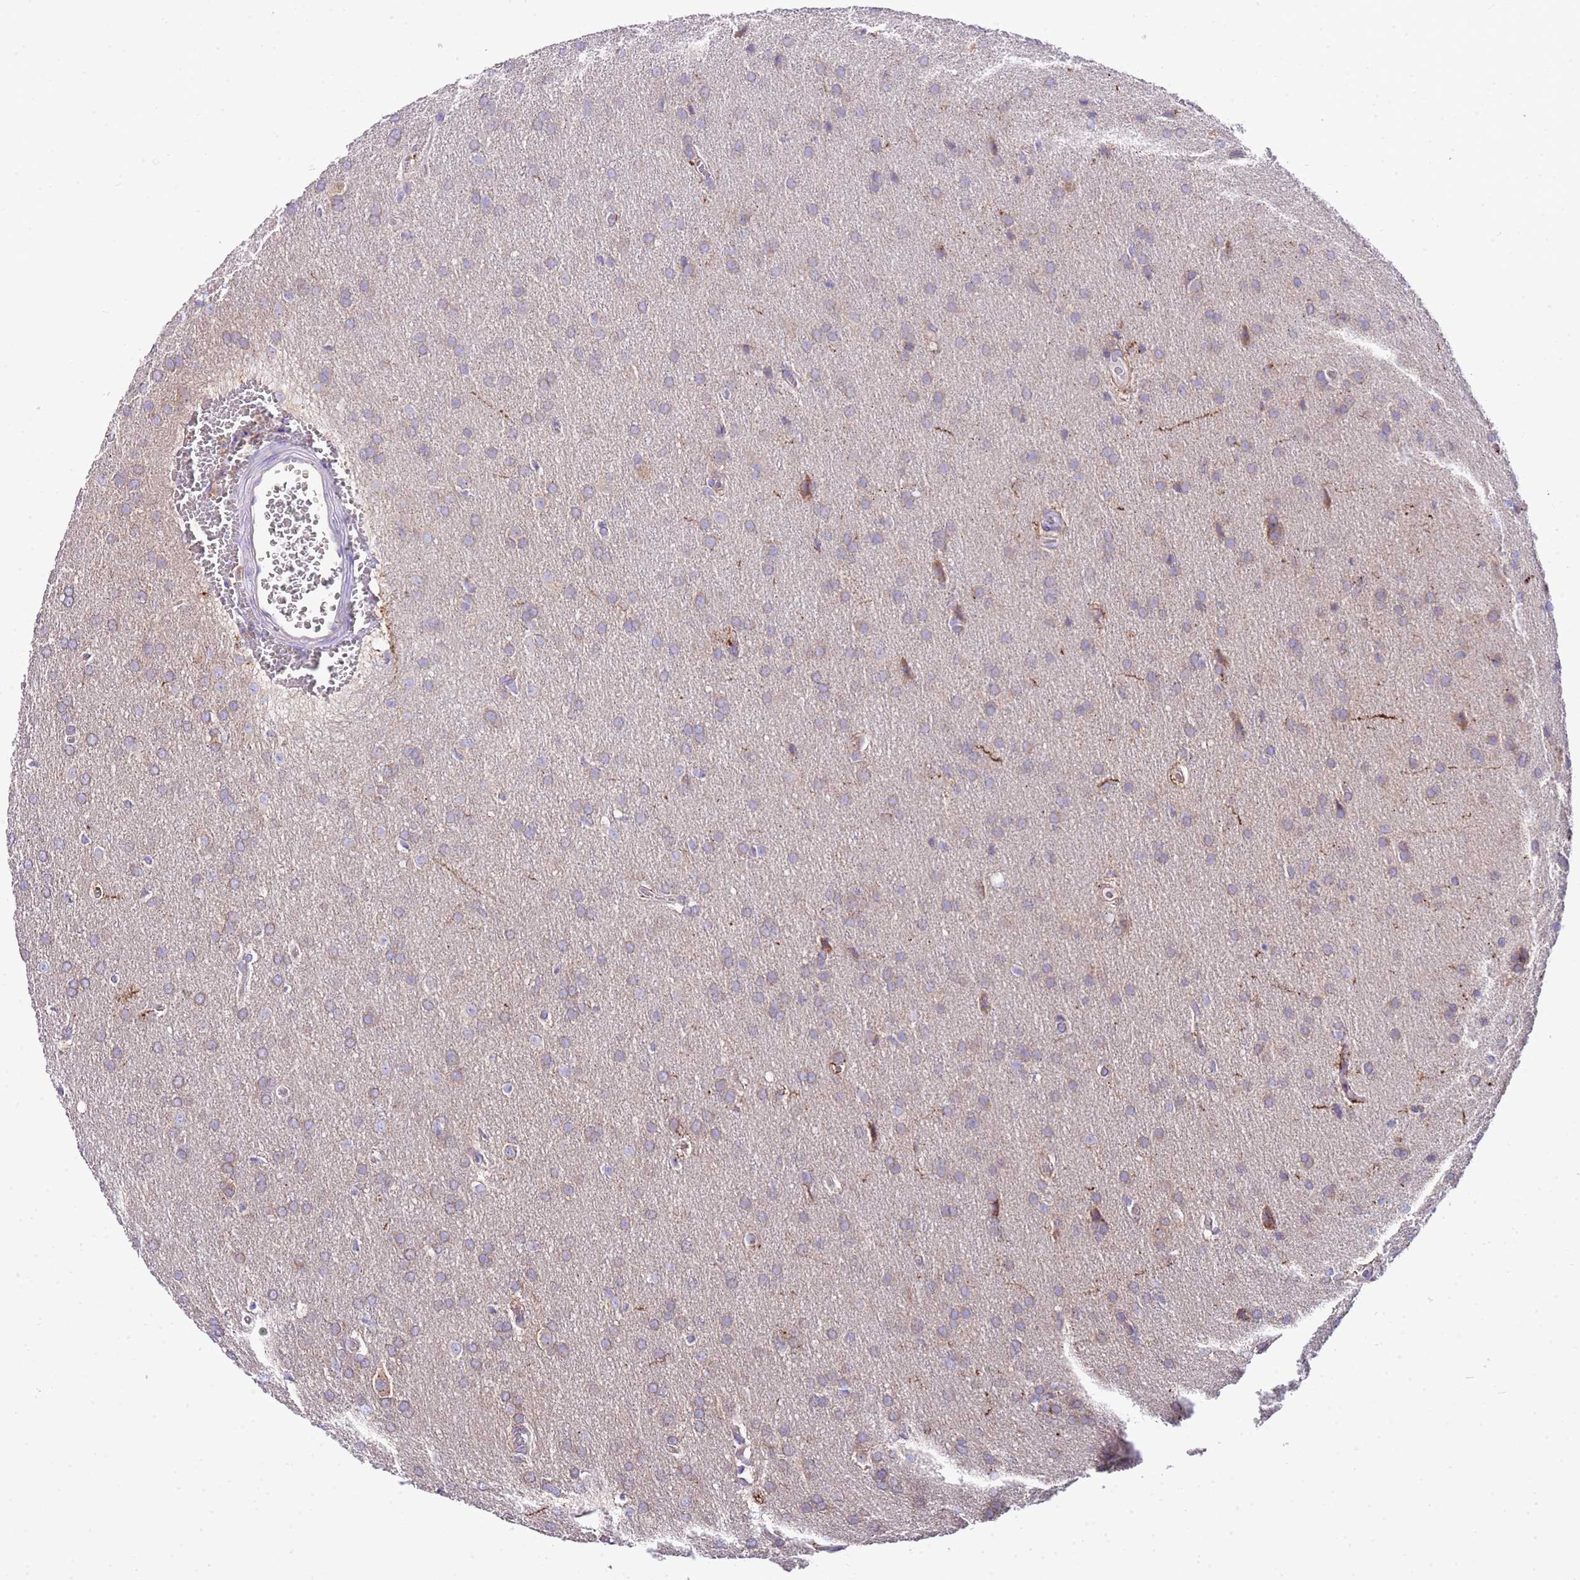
{"staining": {"intensity": "weak", "quantity": ">75%", "location": "cytoplasmic/membranous"}, "tissue": "glioma", "cell_type": "Tumor cells", "image_type": "cancer", "snomed": [{"axis": "morphology", "description": "Glioma, malignant, Low grade"}, {"axis": "topography", "description": "Brain"}], "caption": "An IHC image of tumor tissue is shown. Protein staining in brown highlights weak cytoplasmic/membranous positivity in malignant glioma (low-grade) within tumor cells. Nuclei are stained in blue.", "gene": "RPS10", "patient": {"sex": "female", "age": 32}}